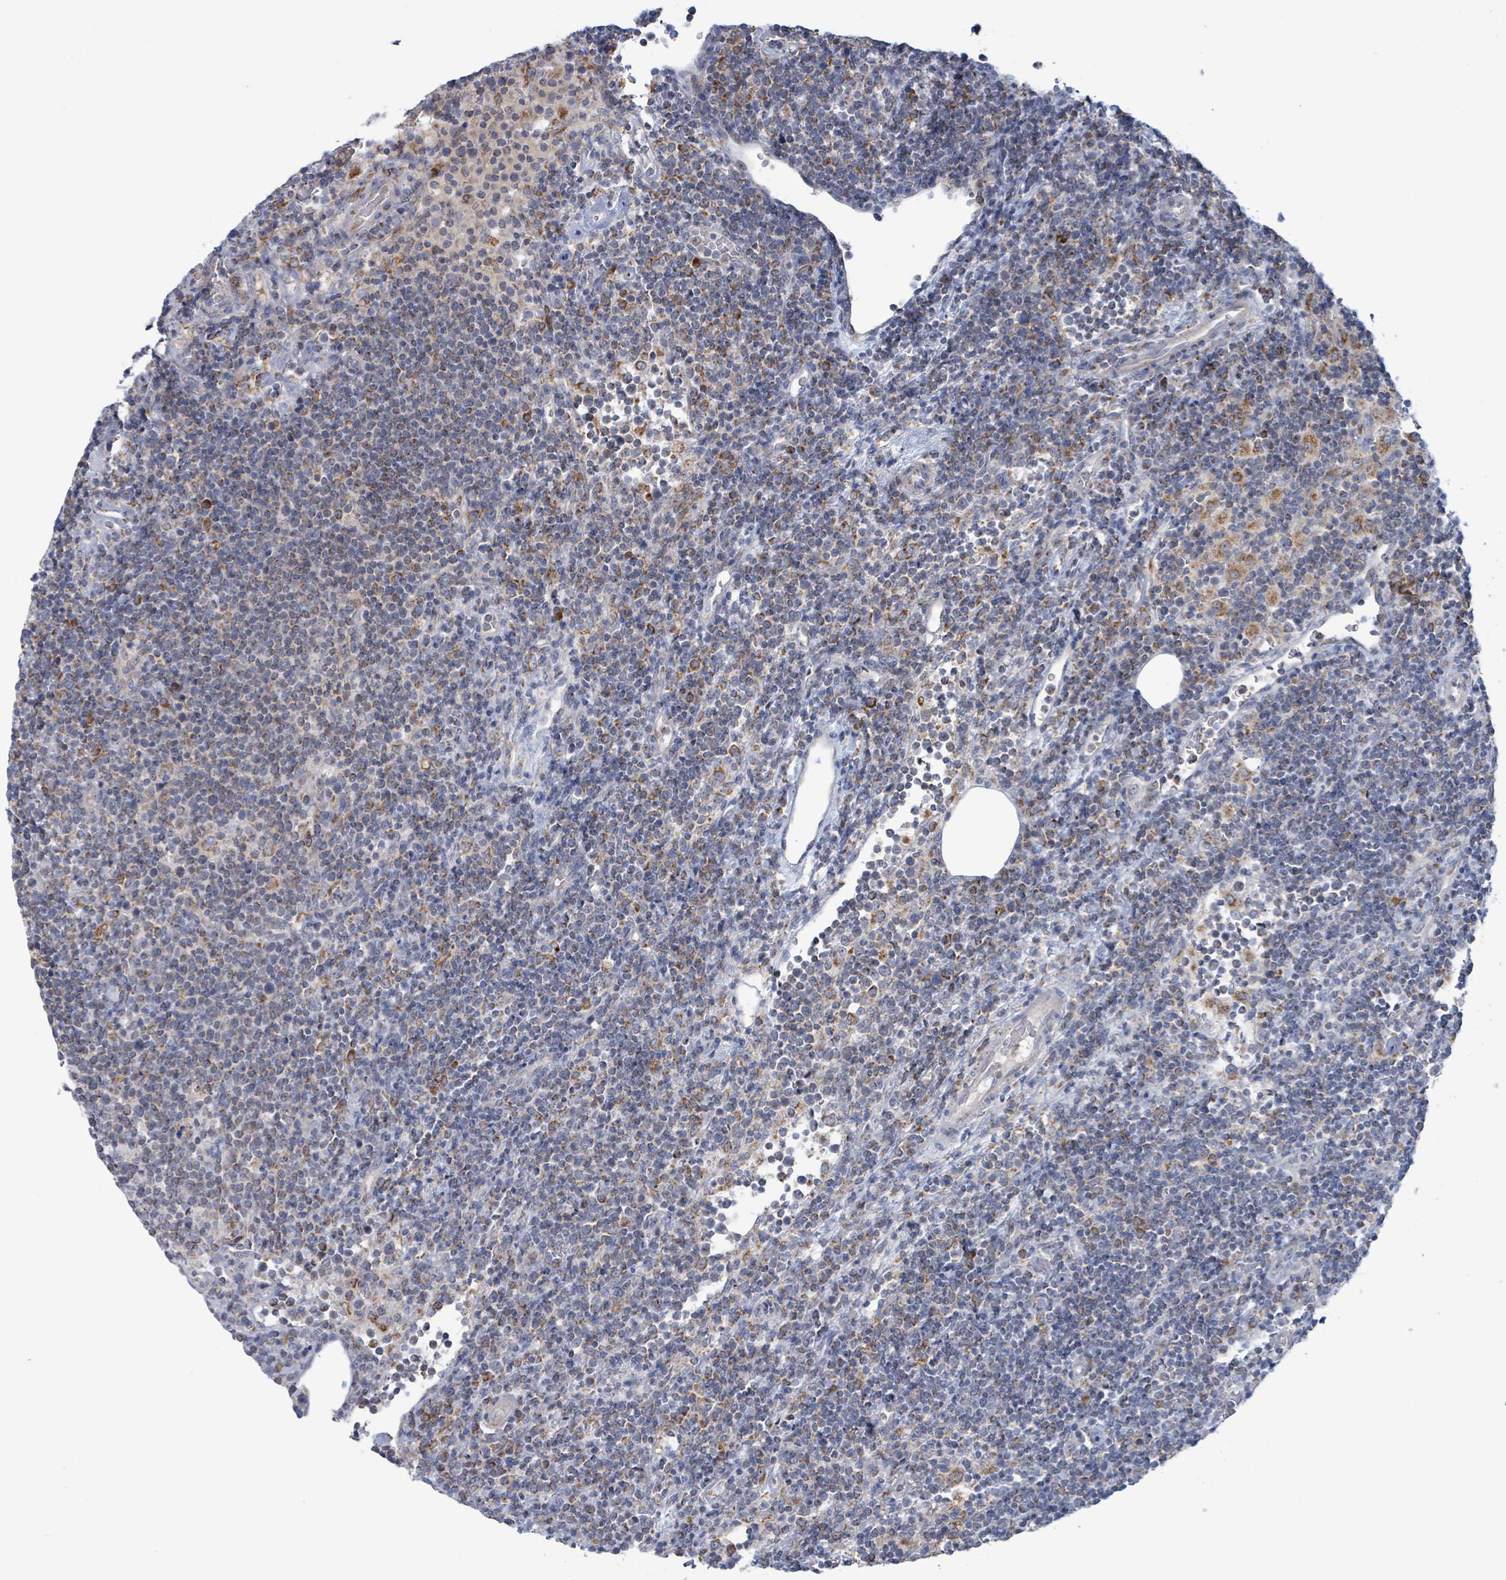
{"staining": {"intensity": "moderate", "quantity": "<25%", "location": "cytoplasmic/membranous"}, "tissue": "lymphoma", "cell_type": "Tumor cells", "image_type": "cancer", "snomed": [{"axis": "morphology", "description": "Malignant lymphoma, non-Hodgkin's type, High grade"}, {"axis": "topography", "description": "Lymph node"}], "caption": "High-magnification brightfield microscopy of lymphoma stained with DAB (3,3'-diaminobenzidine) (brown) and counterstained with hematoxylin (blue). tumor cells exhibit moderate cytoplasmic/membranous positivity is seen in approximately<25% of cells. The staining was performed using DAB to visualize the protein expression in brown, while the nuclei were stained in blue with hematoxylin (Magnification: 20x).", "gene": "AKR1C4", "patient": {"sex": "male", "age": 61}}